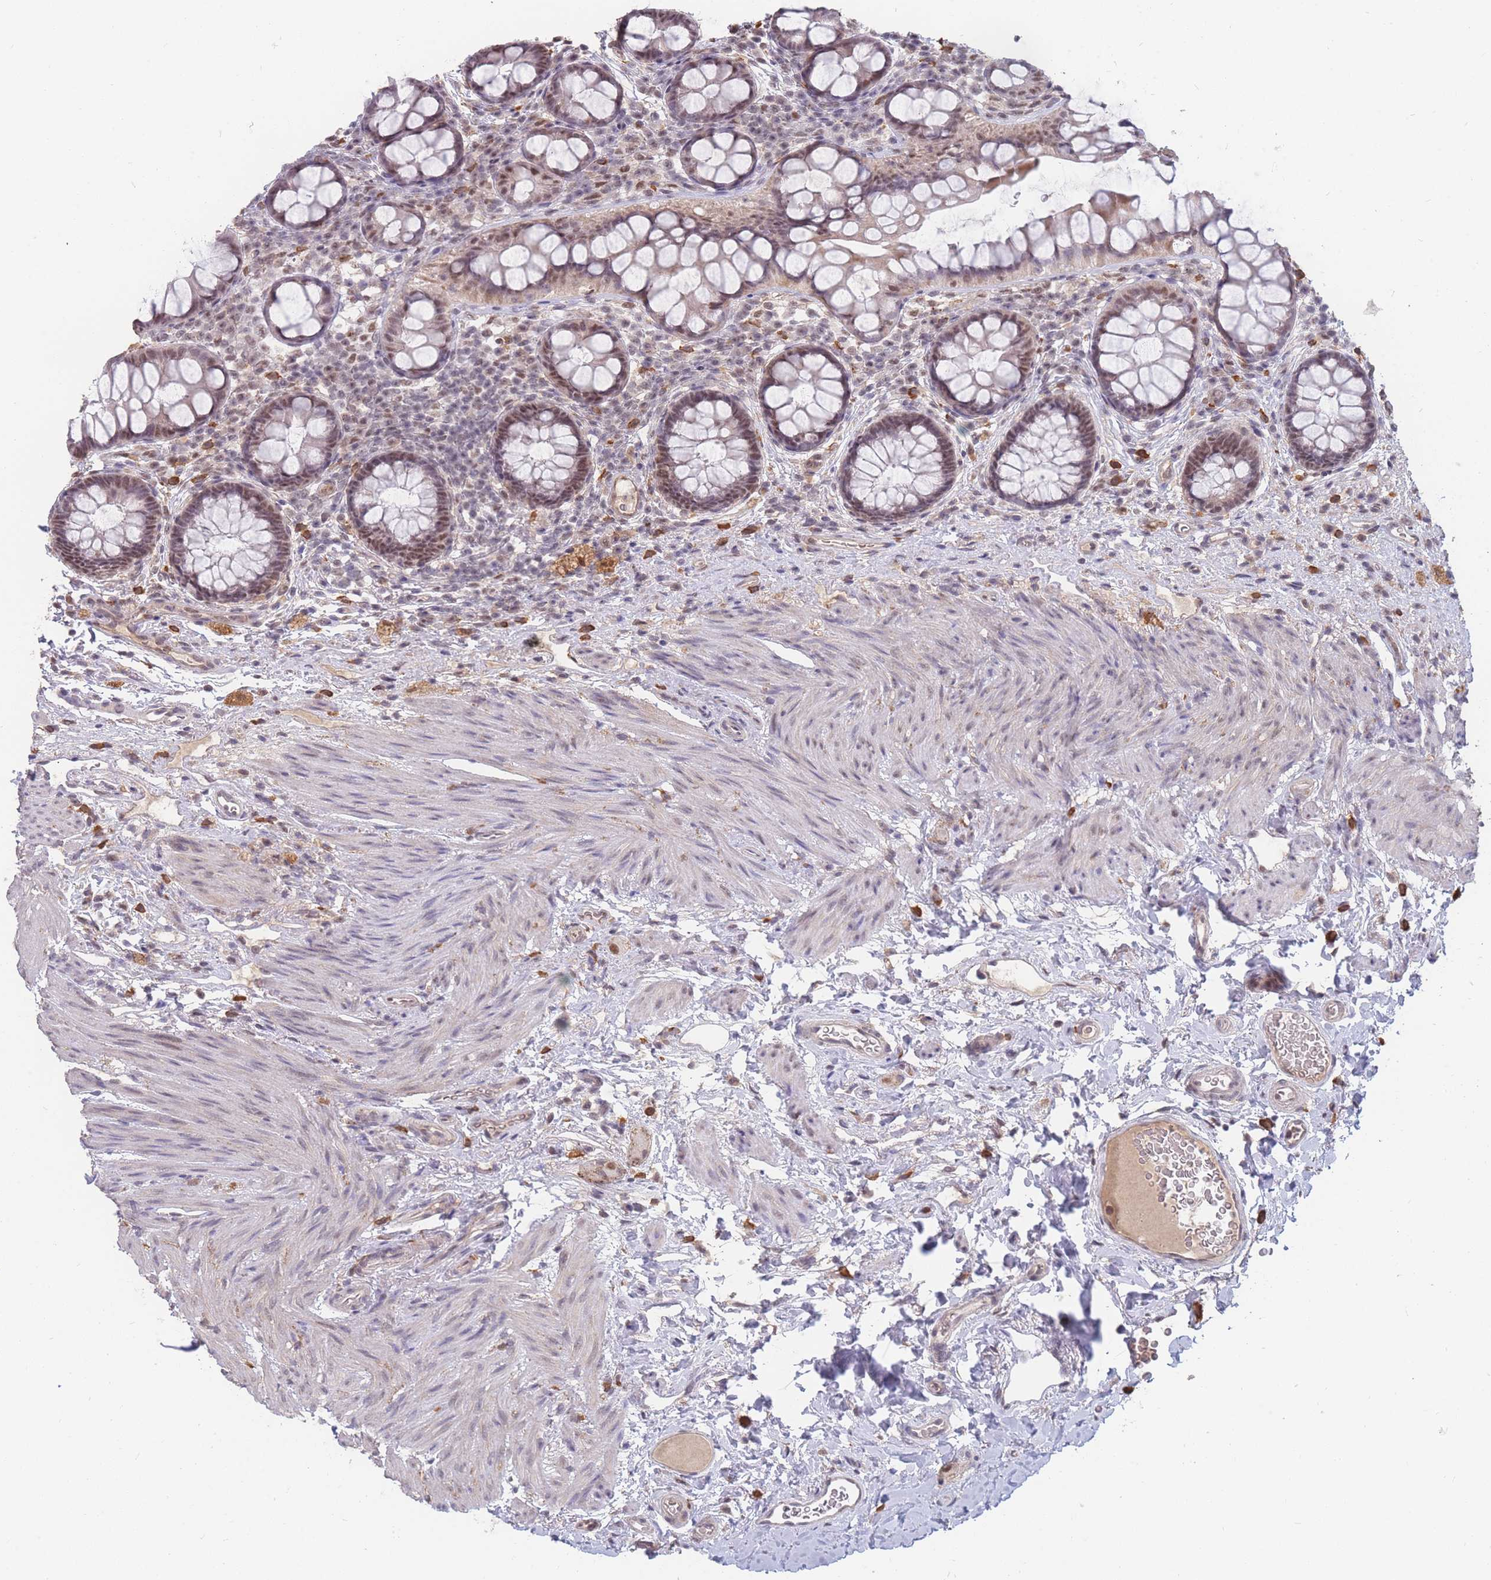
{"staining": {"intensity": "moderate", "quantity": "25%-75%", "location": "nuclear"}, "tissue": "rectum", "cell_type": "Glandular cells", "image_type": "normal", "snomed": [{"axis": "morphology", "description": "Normal tissue, NOS"}, {"axis": "topography", "description": "Rectum"}, {"axis": "topography", "description": "Peripheral nerve tissue"}], "caption": "DAB immunohistochemical staining of benign rectum exhibits moderate nuclear protein expression in about 25%-75% of glandular cells. The staining was performed using DAB (3,3'-diaminobenzidine) to visualize the protein expression in brown, while the nuclei were stained in blue with hematoxylin (Magnification: 20x).", "gene": "SNRPA1", "patient": {"sex": "female", "age": 69}}